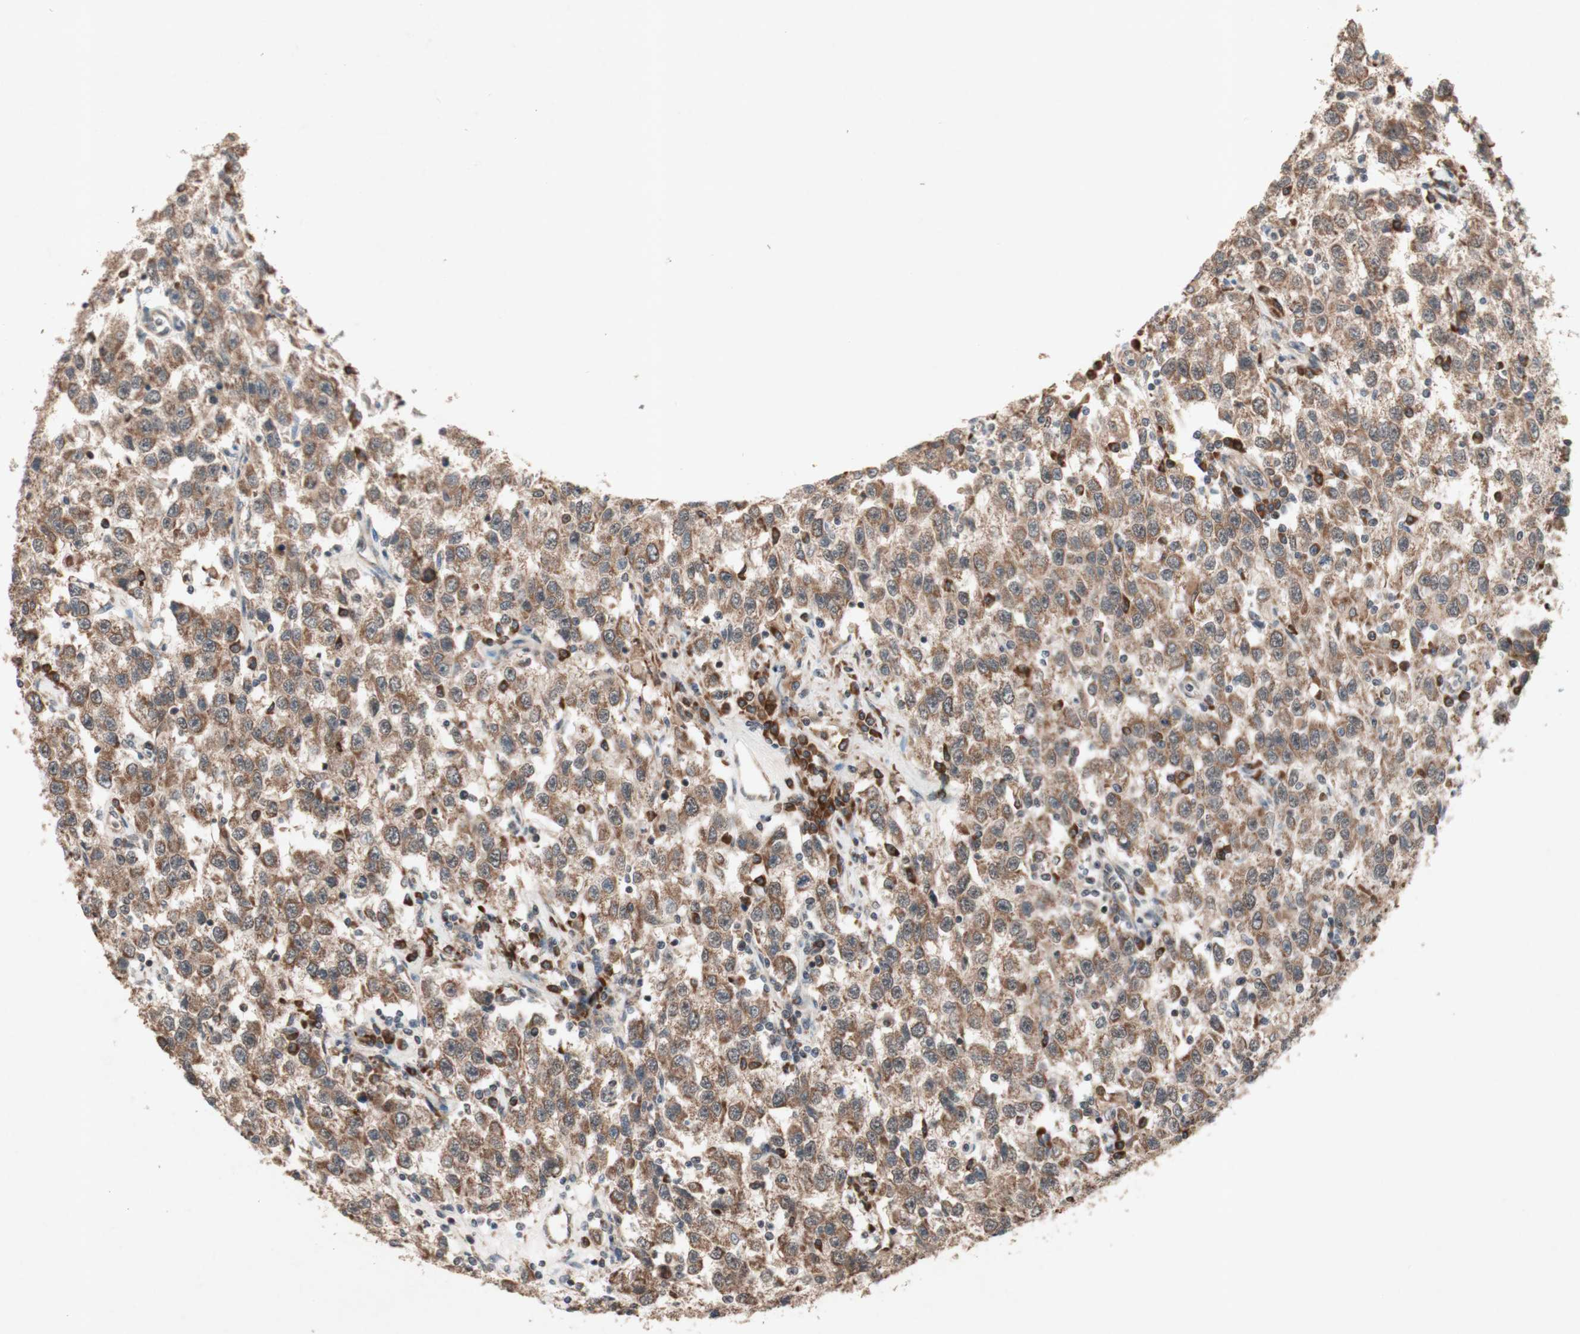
{"staining": {"intensity": "moderate", "quantity": ">75%", "location": "cytoplasmic/membranous"}, "tissue": "testis cancer", "cell_type": "Tumor cells", "image_type": "cancer", "snomed": [{"axis": "morphology", "description": "Seminoma, NOS"}, {"axis": "topography", "description": "Testis"}], "caption": "Testis cancer (seminoma) stained for a protein displays moderate cytoplasmic/membranous positivity in tumor cells. The staining was performed using DAB to visualize the protein expression in brown, while the nuclei were stained in blue with hematoxylin (Magnification: 20x).", "gene": "DDOST", "patient": {"sex": "male", "age": 41}}